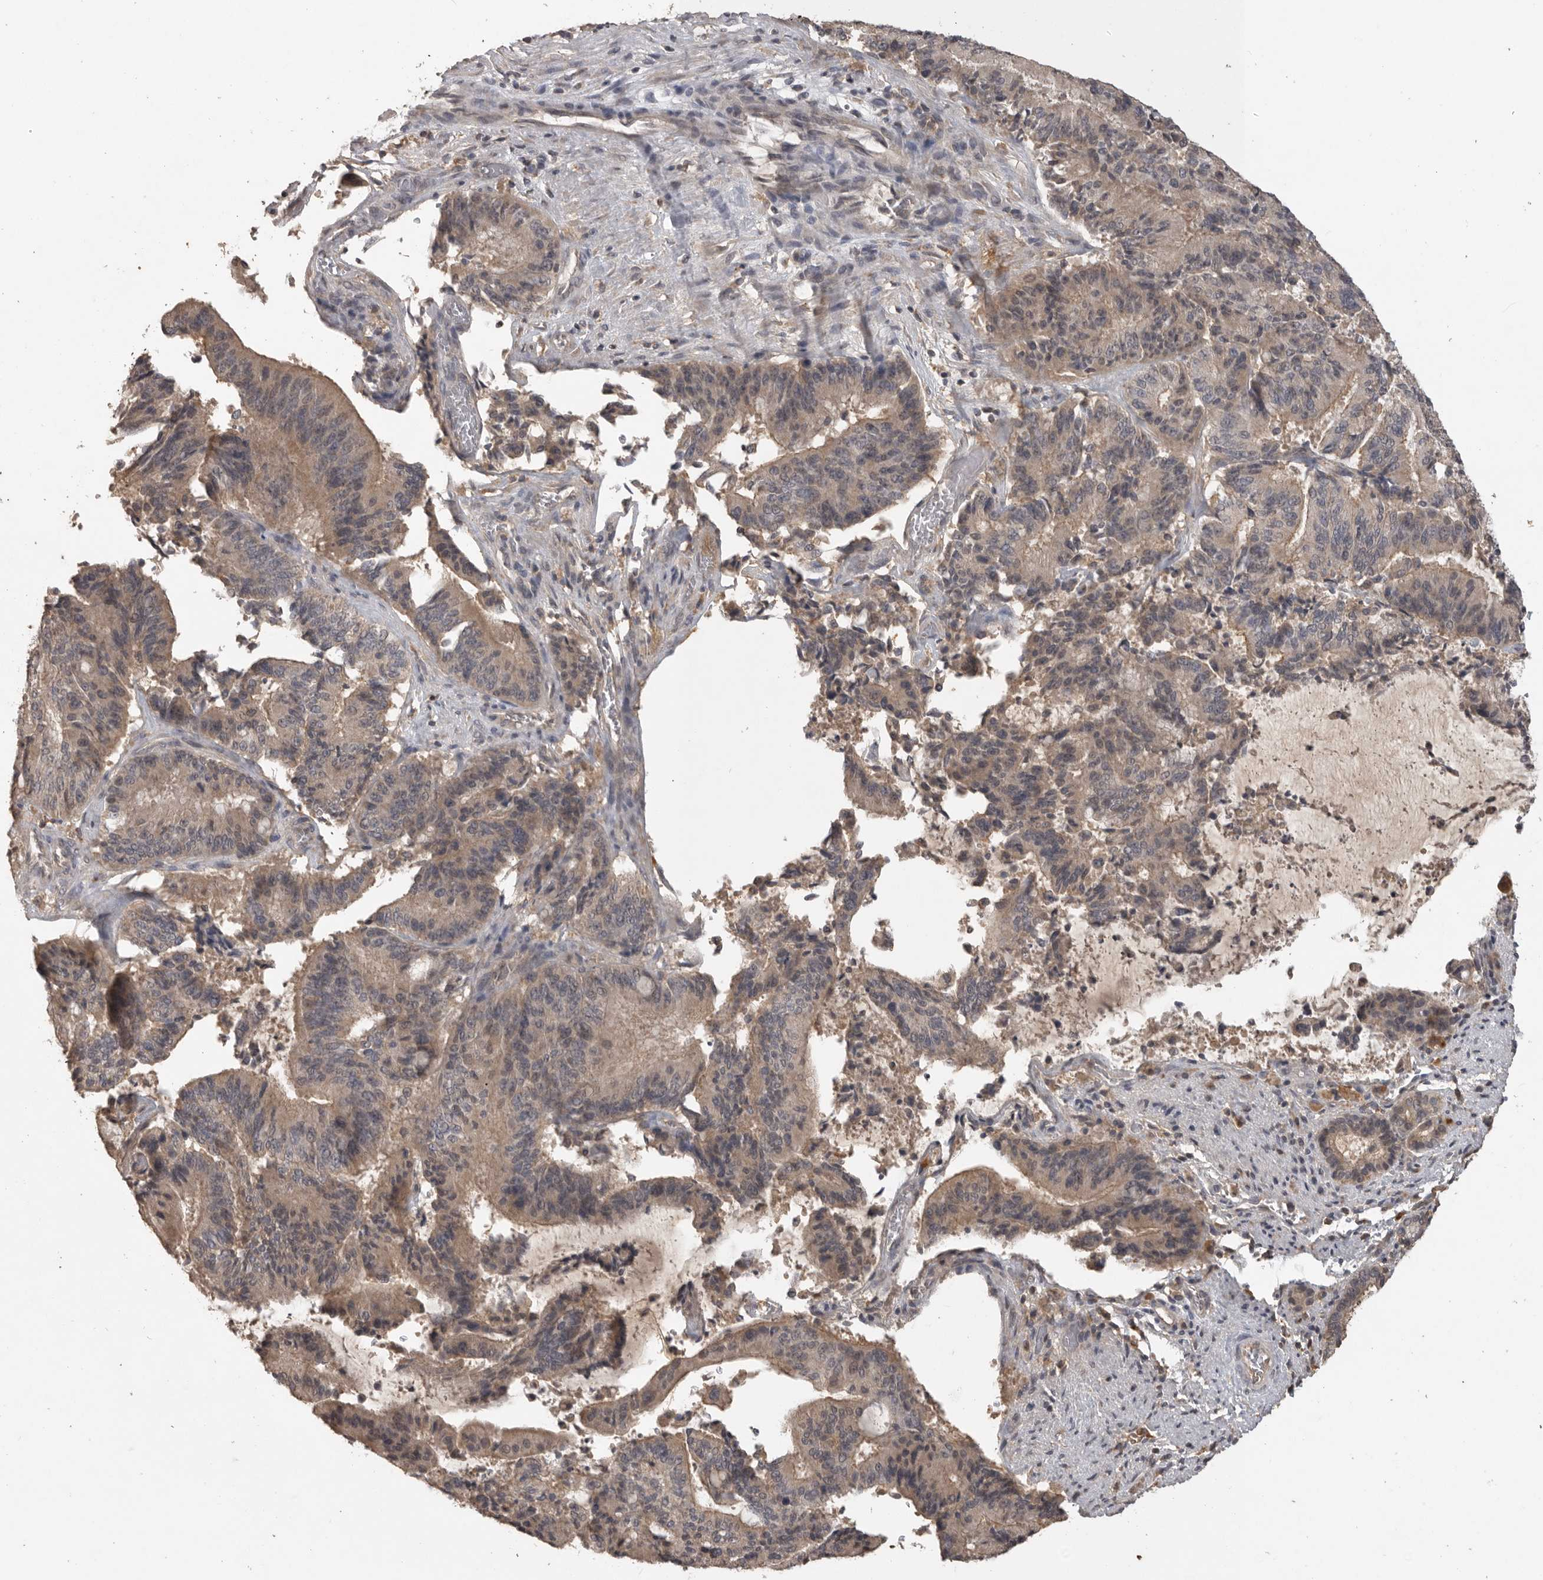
{"staining": {"intensity": "weak", "quantity": ">75%", "location": "cytoplasmic/membranous"}, "tissue": "liver cancer", "cell_type": "Tumor cells", "image_type": "cancer", "snomed": [{"axis": "morphology", "description": "Normal tissue, NOS"}, {"axis": "morphology", "description": "Cholangiocarcinoma"}, {"axis": "topography", "description": "Liver"}, {"axis": "topography", "description": "Peripheral nerve tissue"}], "caption": "A high-resolution image shows immunohistochemistry (IHC) staining of cholangiocarcinoma (liver), which exhibits weak cytoplasmic/membranous expression in approximately >75% of tumor cells.", "gene": "ADAMTS4", "patient": {"sex": "female", "age": 73}}